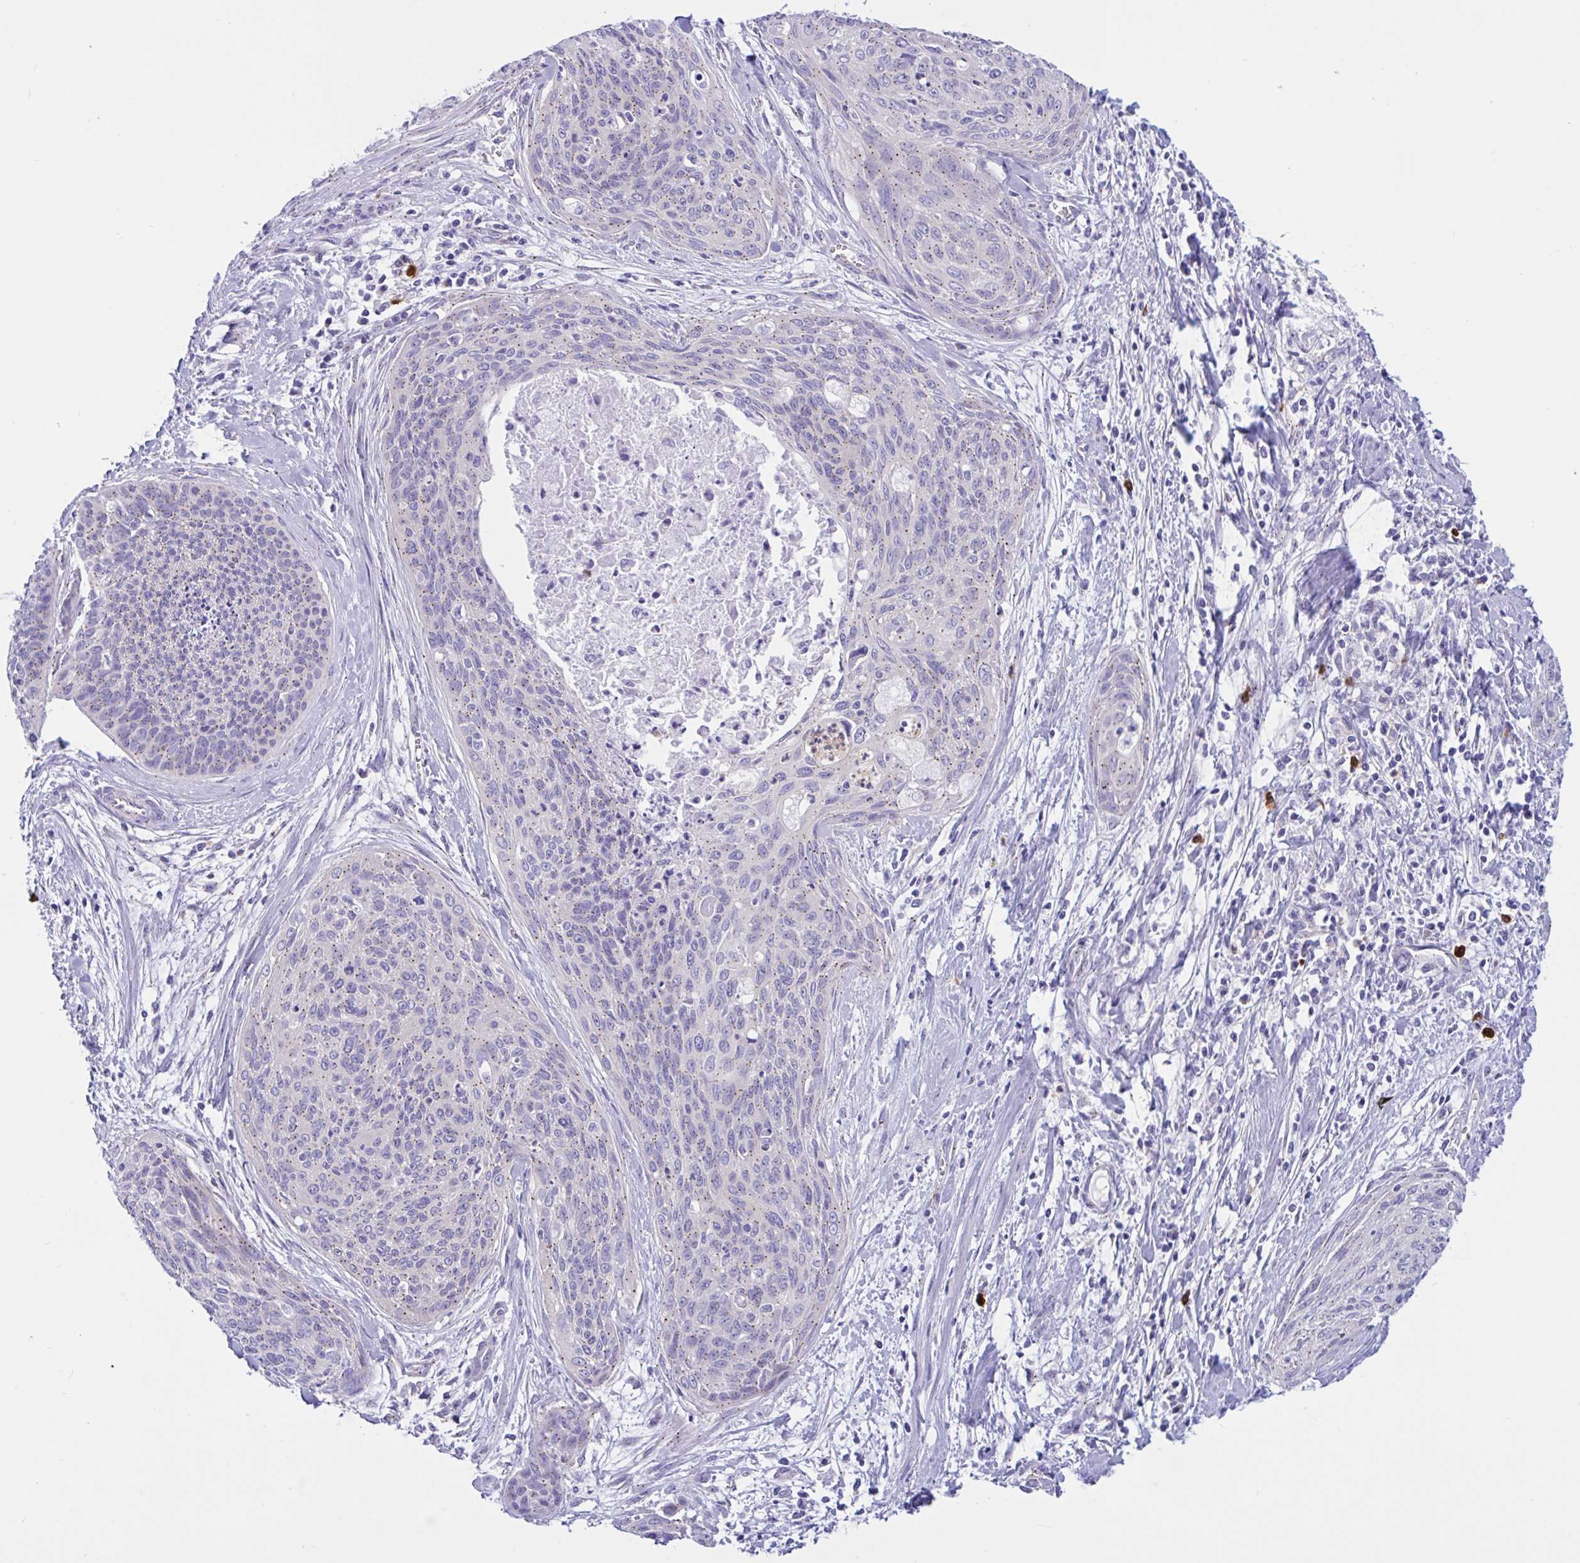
{"staining": {"intensity": "weak", "quantity": "25%-75%", "location": "cytoplasmic/membranous"}, "tissue": "cervical cancer", "cell_type": "Tumor cells", "image_type": "cancer", "snomed": [{"axis": "morphology", "description": "Squamous cell carcinoma, NOS"}, {"axis": "topography", "description": "Cervix"}], "caption": "IHC of cervical cancer (squamous cell carcinoma) exhibits low levels of weak cytoplasmic/membranous staining in about 25%-75% of tumor cells.", "gene": "RNASE3", "patient": {"sex": "female", "age": 55}}